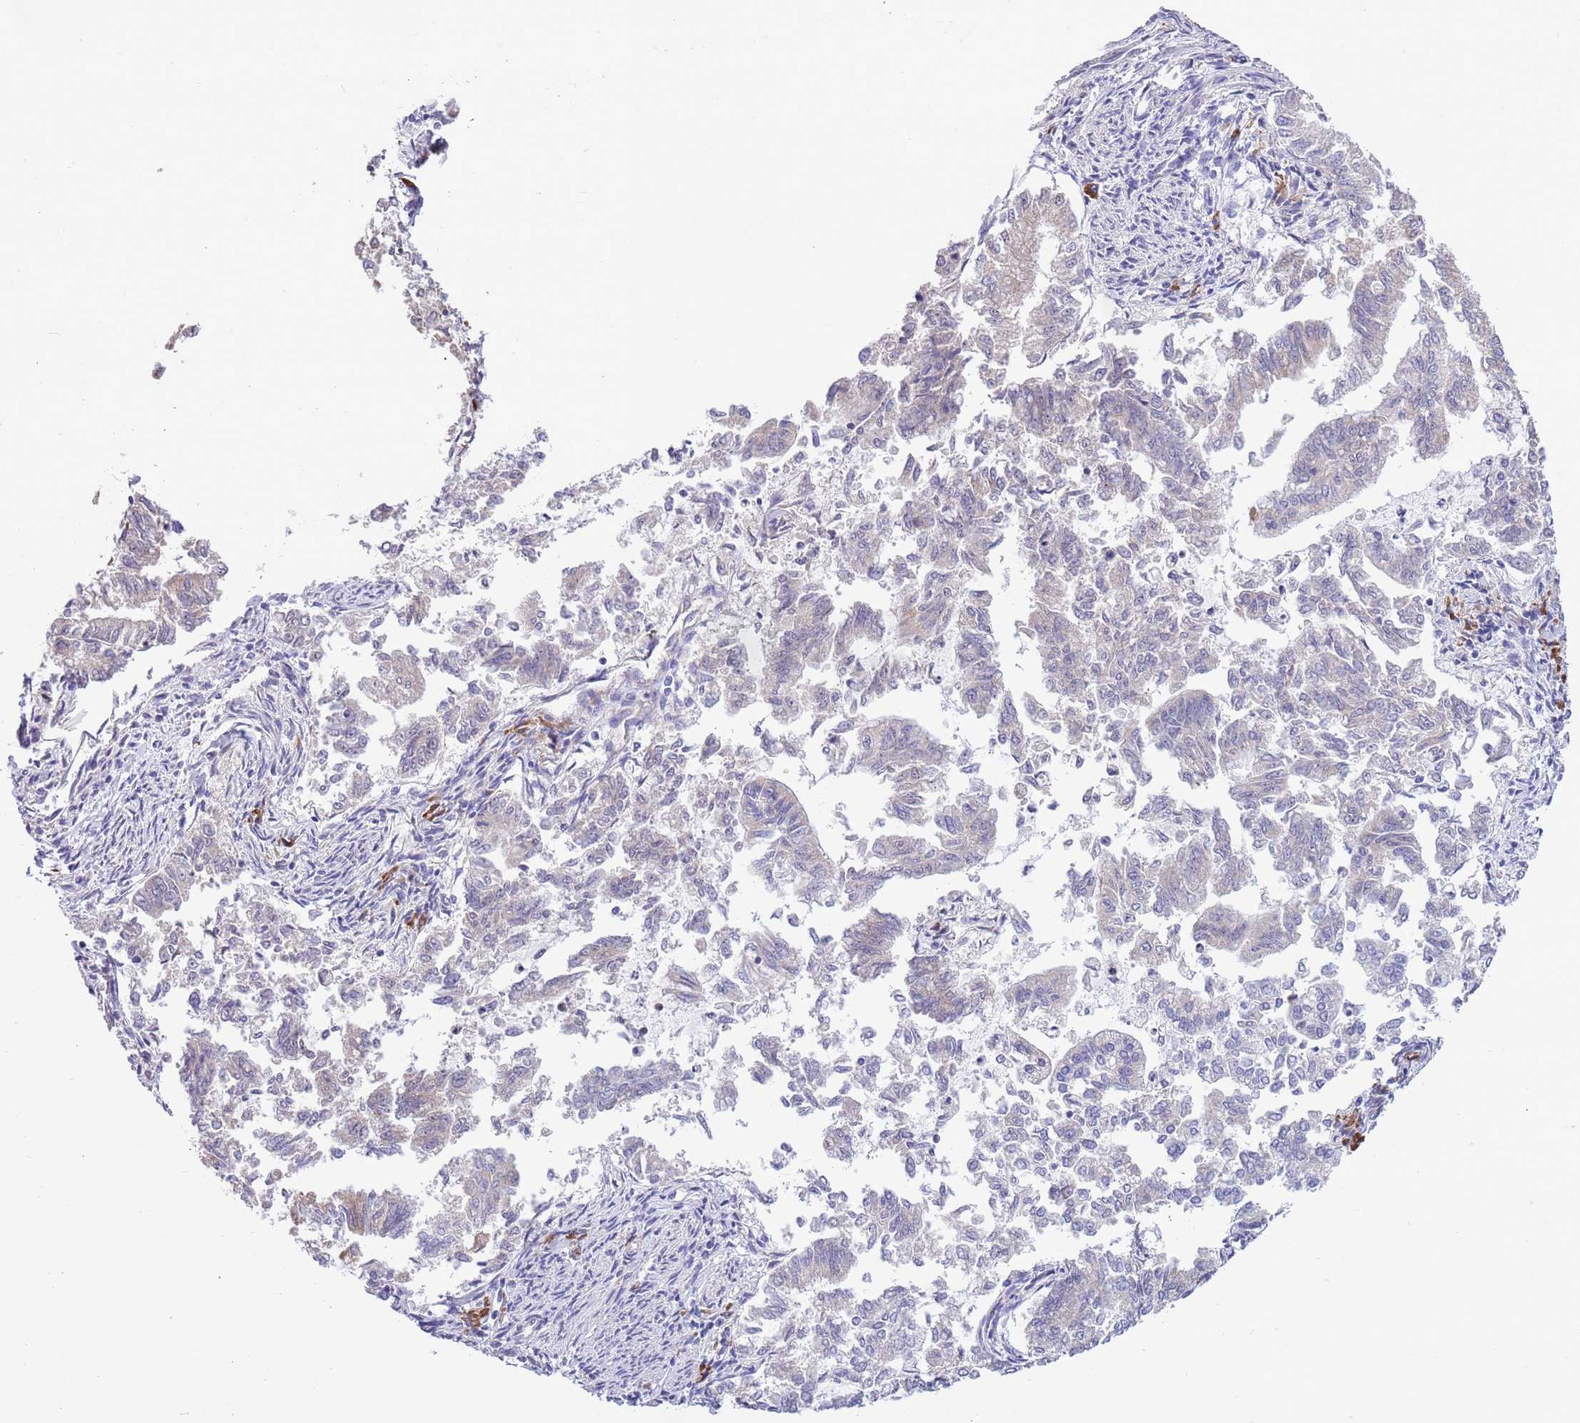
{"staining": {"intensity": "negative", "quantity": "none", "location": "none"}, "tissue": "endometrial cancer", "cell_type": "Tumor cells", "image_type": "cancer", "snomed": [{"axis": "morphology", "description": "Adenocarcinoma, NOS"}, {"axis": "topography", "description": "Endometrium"}], "caption": "Immunohistochemical staining of human endometrial adenocarcinoma reveals no significant staining in tumor cells.", "gene": "DAND5", "patient": {"sex": "female", "age": 79}}